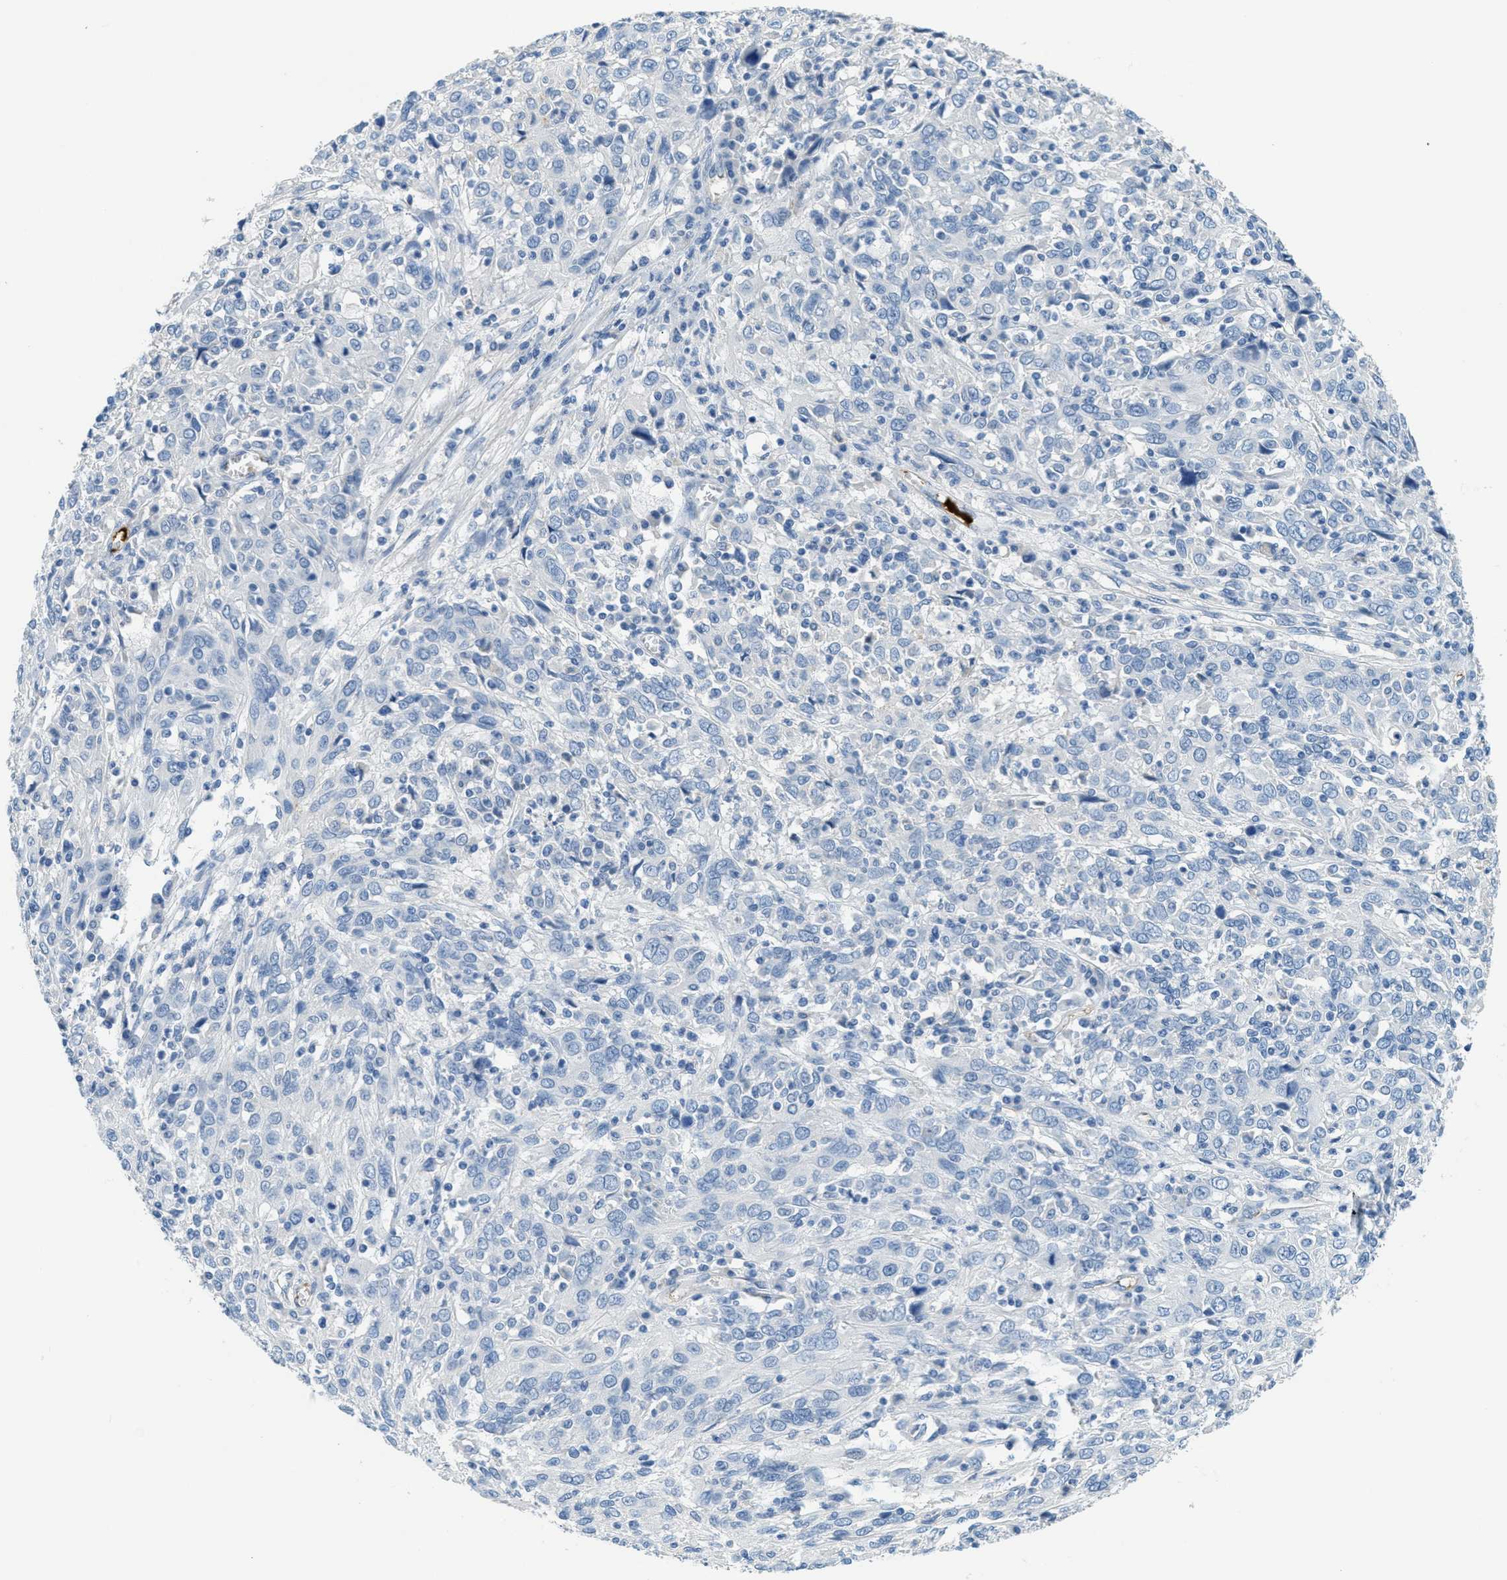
{"staining": {"intensity": "negative", "quantity": "none", "location": "none"}, "tissue": "cervical cancer", "cell_type": "Tumor cells", "image_type": "cancer", "snomed": [{"axis": "morphology", "description": "Squamous cell carcinoma, NOS"}, {"axis": "topography", "description": "Cervix"}], "caption": "Cervical squamous cell carcinoma stained for a protein using immunohistochemistry demonstrates no expression tumor cells.", "gene": "A2M", "patient": {"sex": "female", "age": 46}}